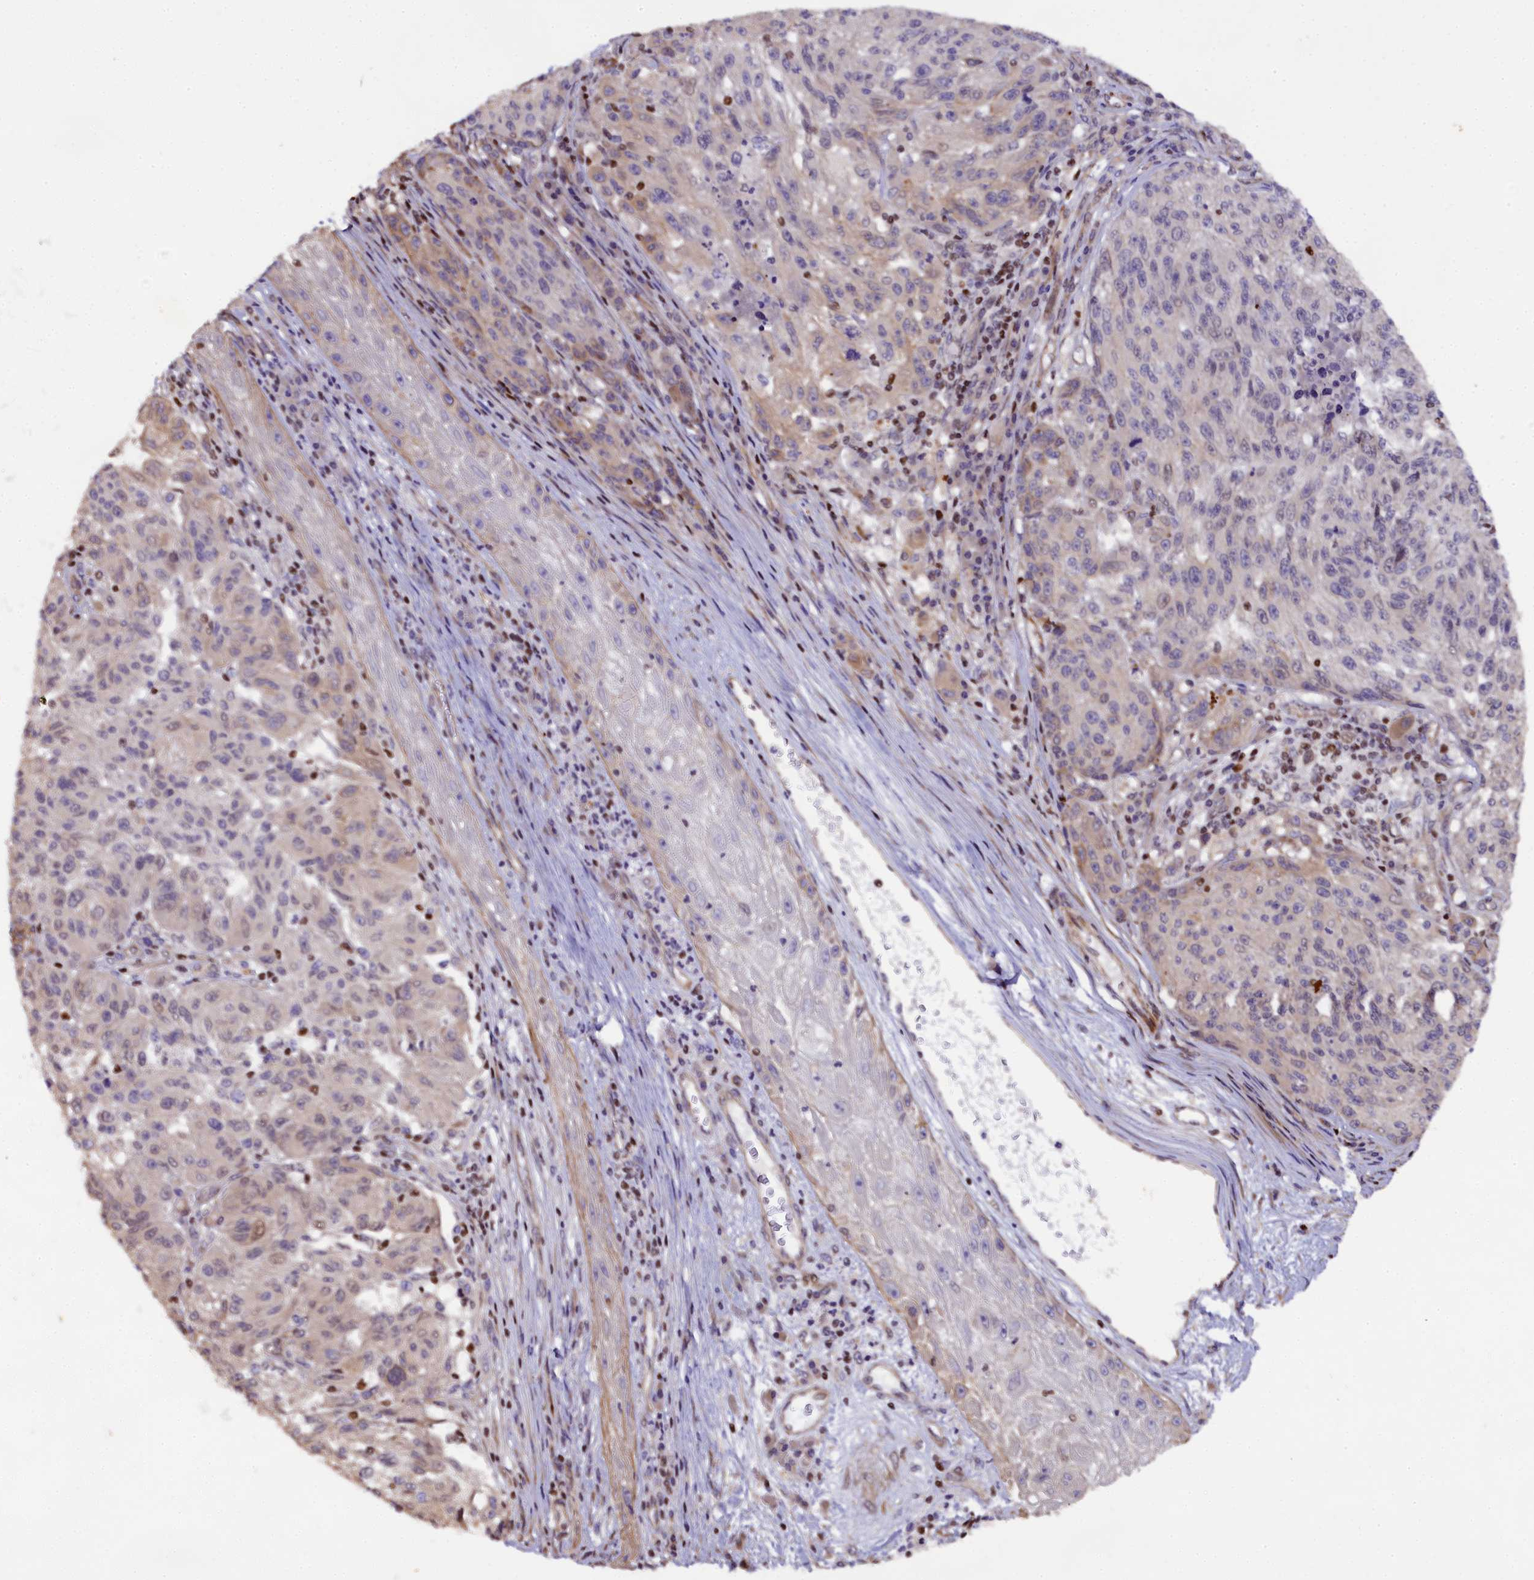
{"staining": {"intensity": "weak", "quantity": "<25%", "location": "cytoplasmic/membranous"}, "tissue": "melanoma", "cell_type": "Tumor cells", "image_type": "cancer", "snomed": [{"axis": "morphology", "description": "Malignant melanoma, NOS"}, {"axis": "topography", "description": "Skin"}], "caption": "Melanoma stained for a protein using immunohistochemistry exhibits no positivity tumor cells.", "gene": "SP4", "patient": {"sex": "male", "age": 53}}